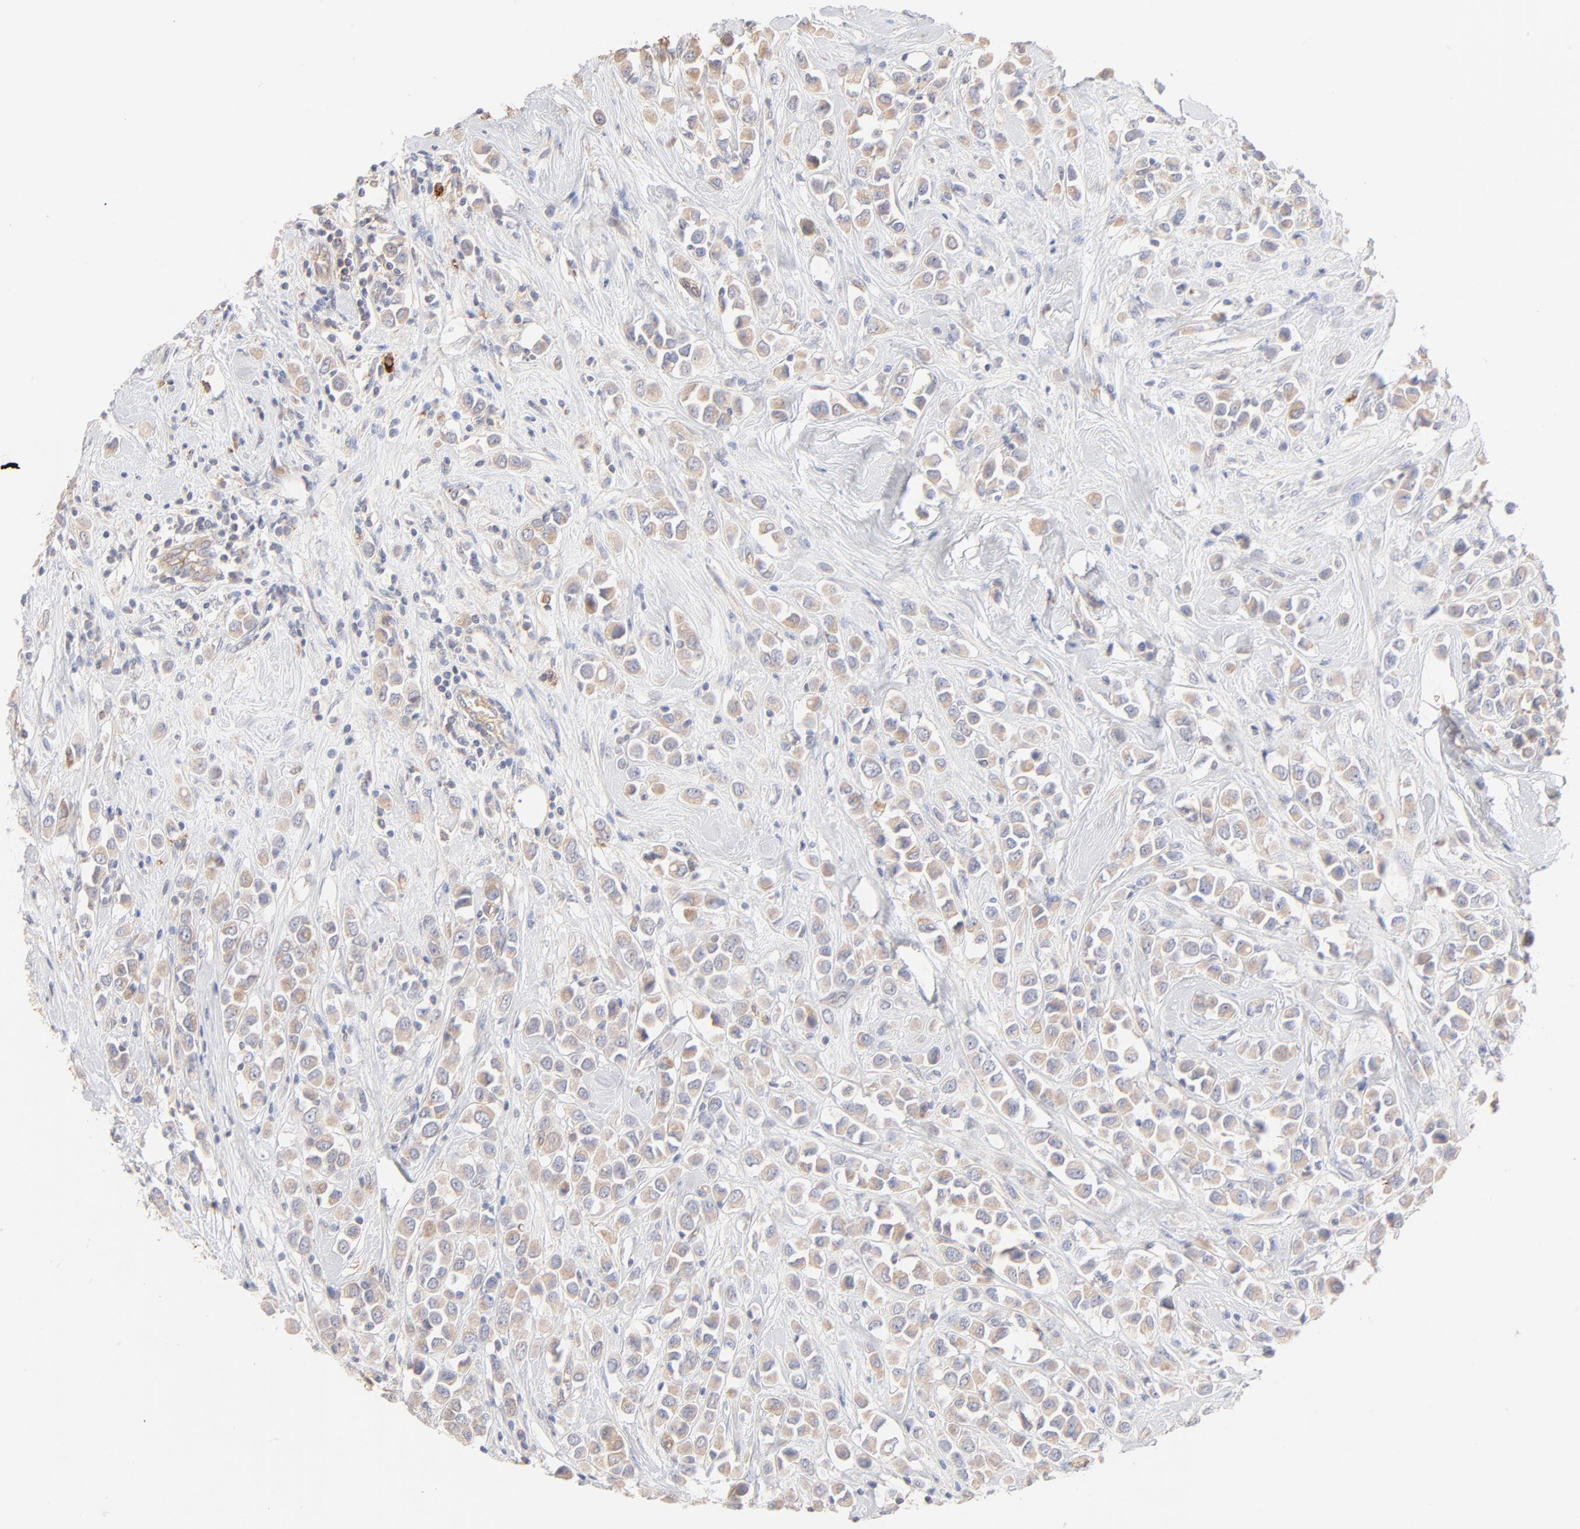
{"staining": {"intensity": "weak", "quantity": ">75%", "location": "cytoplasmic/membranous"}, "tissue": "breast cancer", "cell_type": "Tumor cells", "image_type": "cancer", "snomed": [{"axis": "morphology", "description": "Duct carcinoma"}, {"axis": "topography", "description": "Breast"}], "caption": "Protein analysis of breast cancer tissue reveals weak cytoplasmic/membranous positivity in approximately >75% of tumor cells.", "gene": "SPTB", "patient": {"sex": "female", "age": 61}}